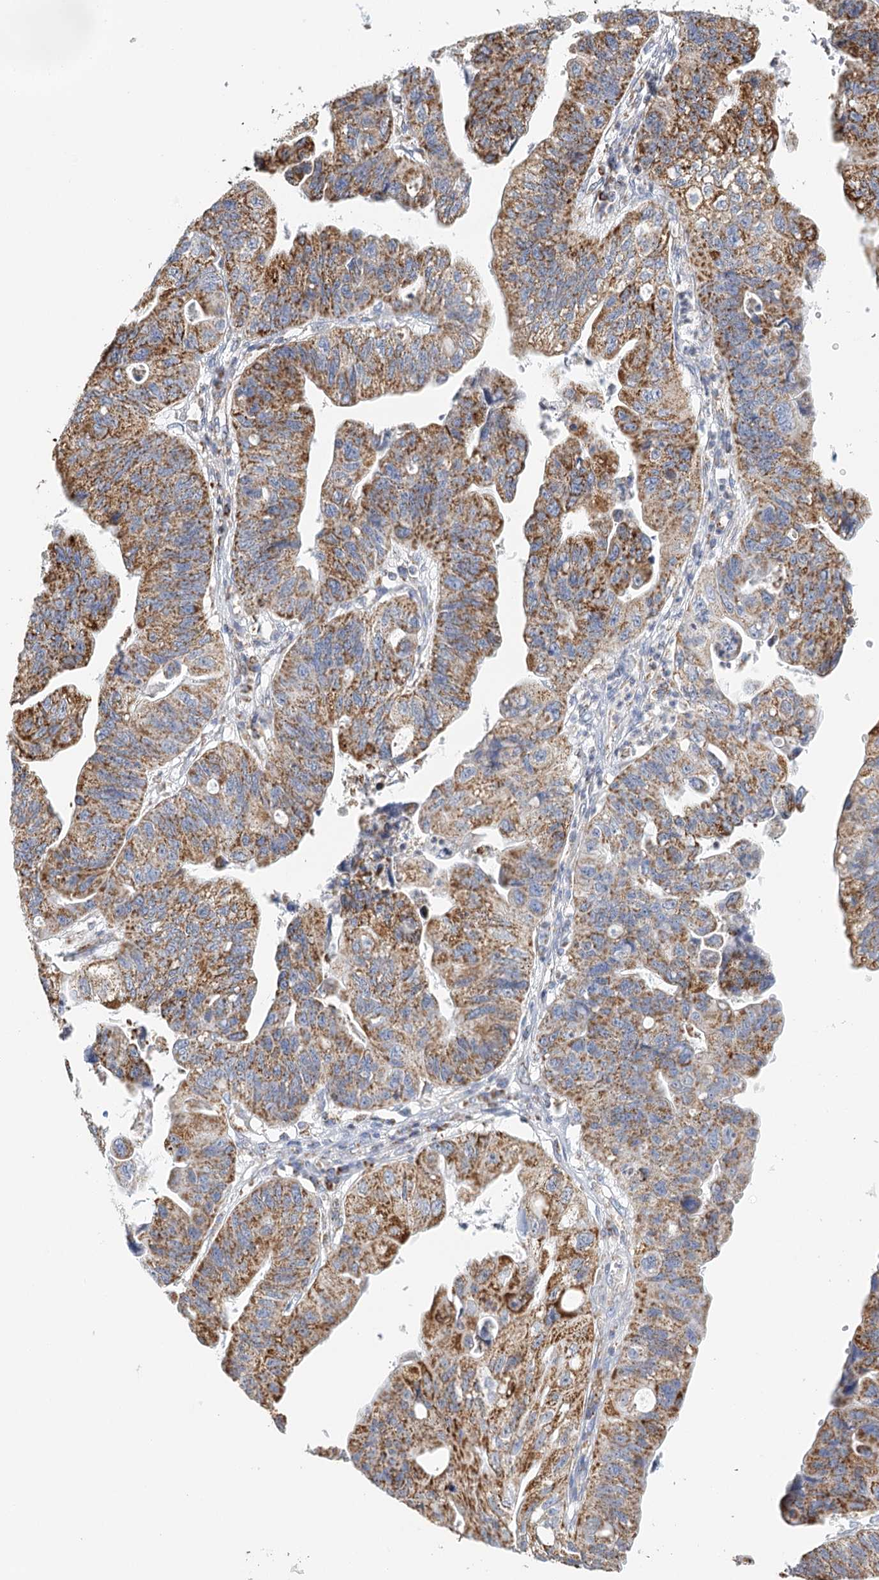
{"staining": {"intensity": "strong", "quantity": ">75%", "location": "cytoplasmic/membranous"}, "tissue": "stomach cancer", "cell_type": "Tumor cells", "image_type": "cancer", "snomed": [{"axis": "morphology", "description": "Adenocarcinoma, NOS"}, {"axis": "topography", "description": "Stomach"}], "caption": "Stomach cancer tissue demonstrates strong cytoplasmic/membranous positivity in about >75% of tumor cells, visualized by immunohistochemistry.", "gene": "LSS", "patient": {"sex": "male", "age": 59}}